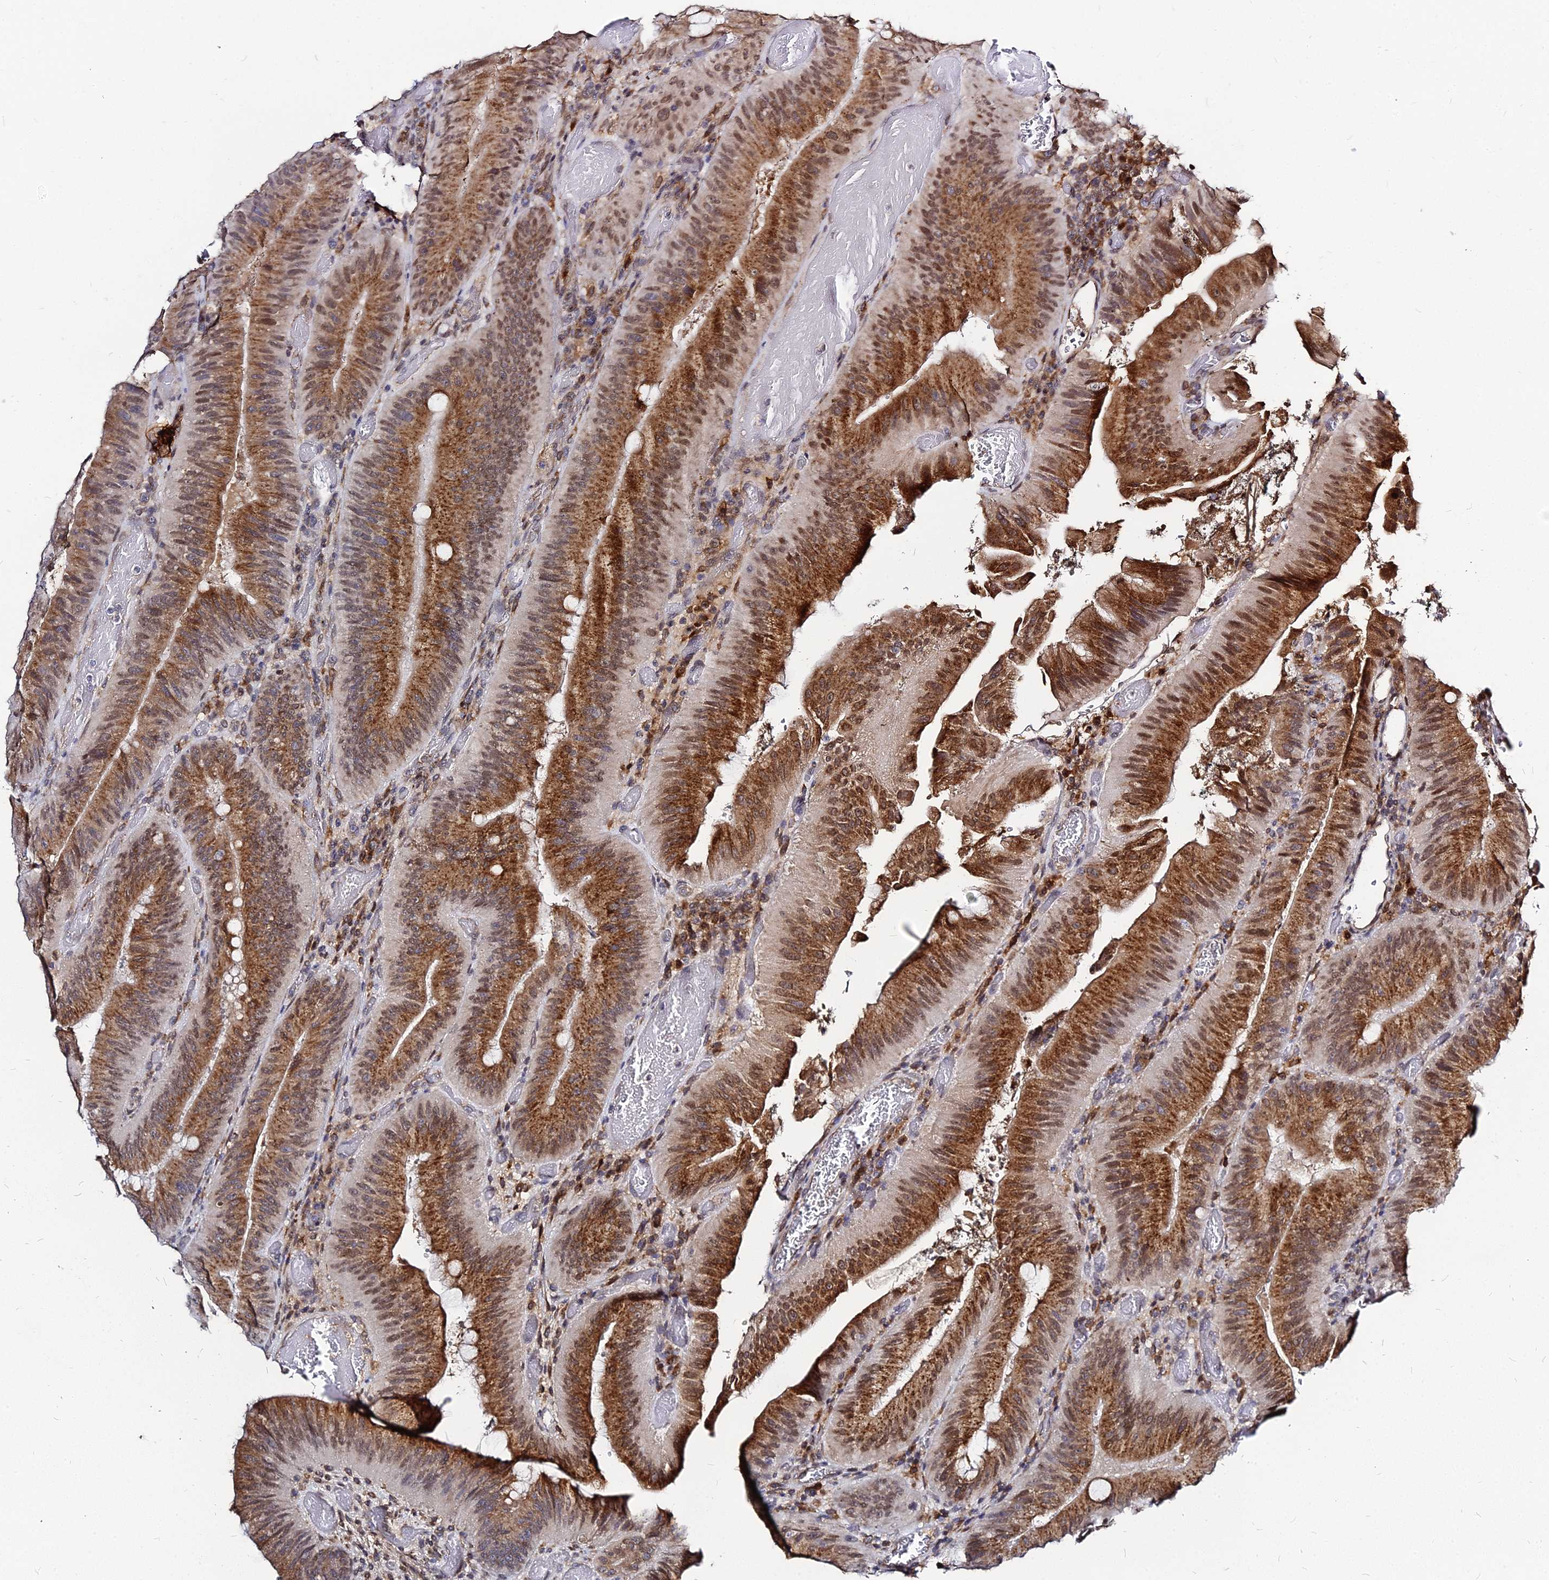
{"staining": {"intensity": "moderate", "quantity": ">75%", "location": "cytoplasmic/membranous,nuclear"}, "tissue": "colorectal cancer", "cell_type": "Tumor cells", "image_type": "cancer", "snomed": [{"axis": "morphology", "description": "Adenocarcinoma, NOS"}, {"axis": "topography", "description": "Colon"}], "caption": "Adenocarcinoma (colorectal) was stained to show a protein in brown. There is medium levels of moderate cytoplasmic/membranous and nuclear expression in approximately >75% of tumor cells.", "gene": "RNF121", "patient": {"sex": "female", "age": 43}}